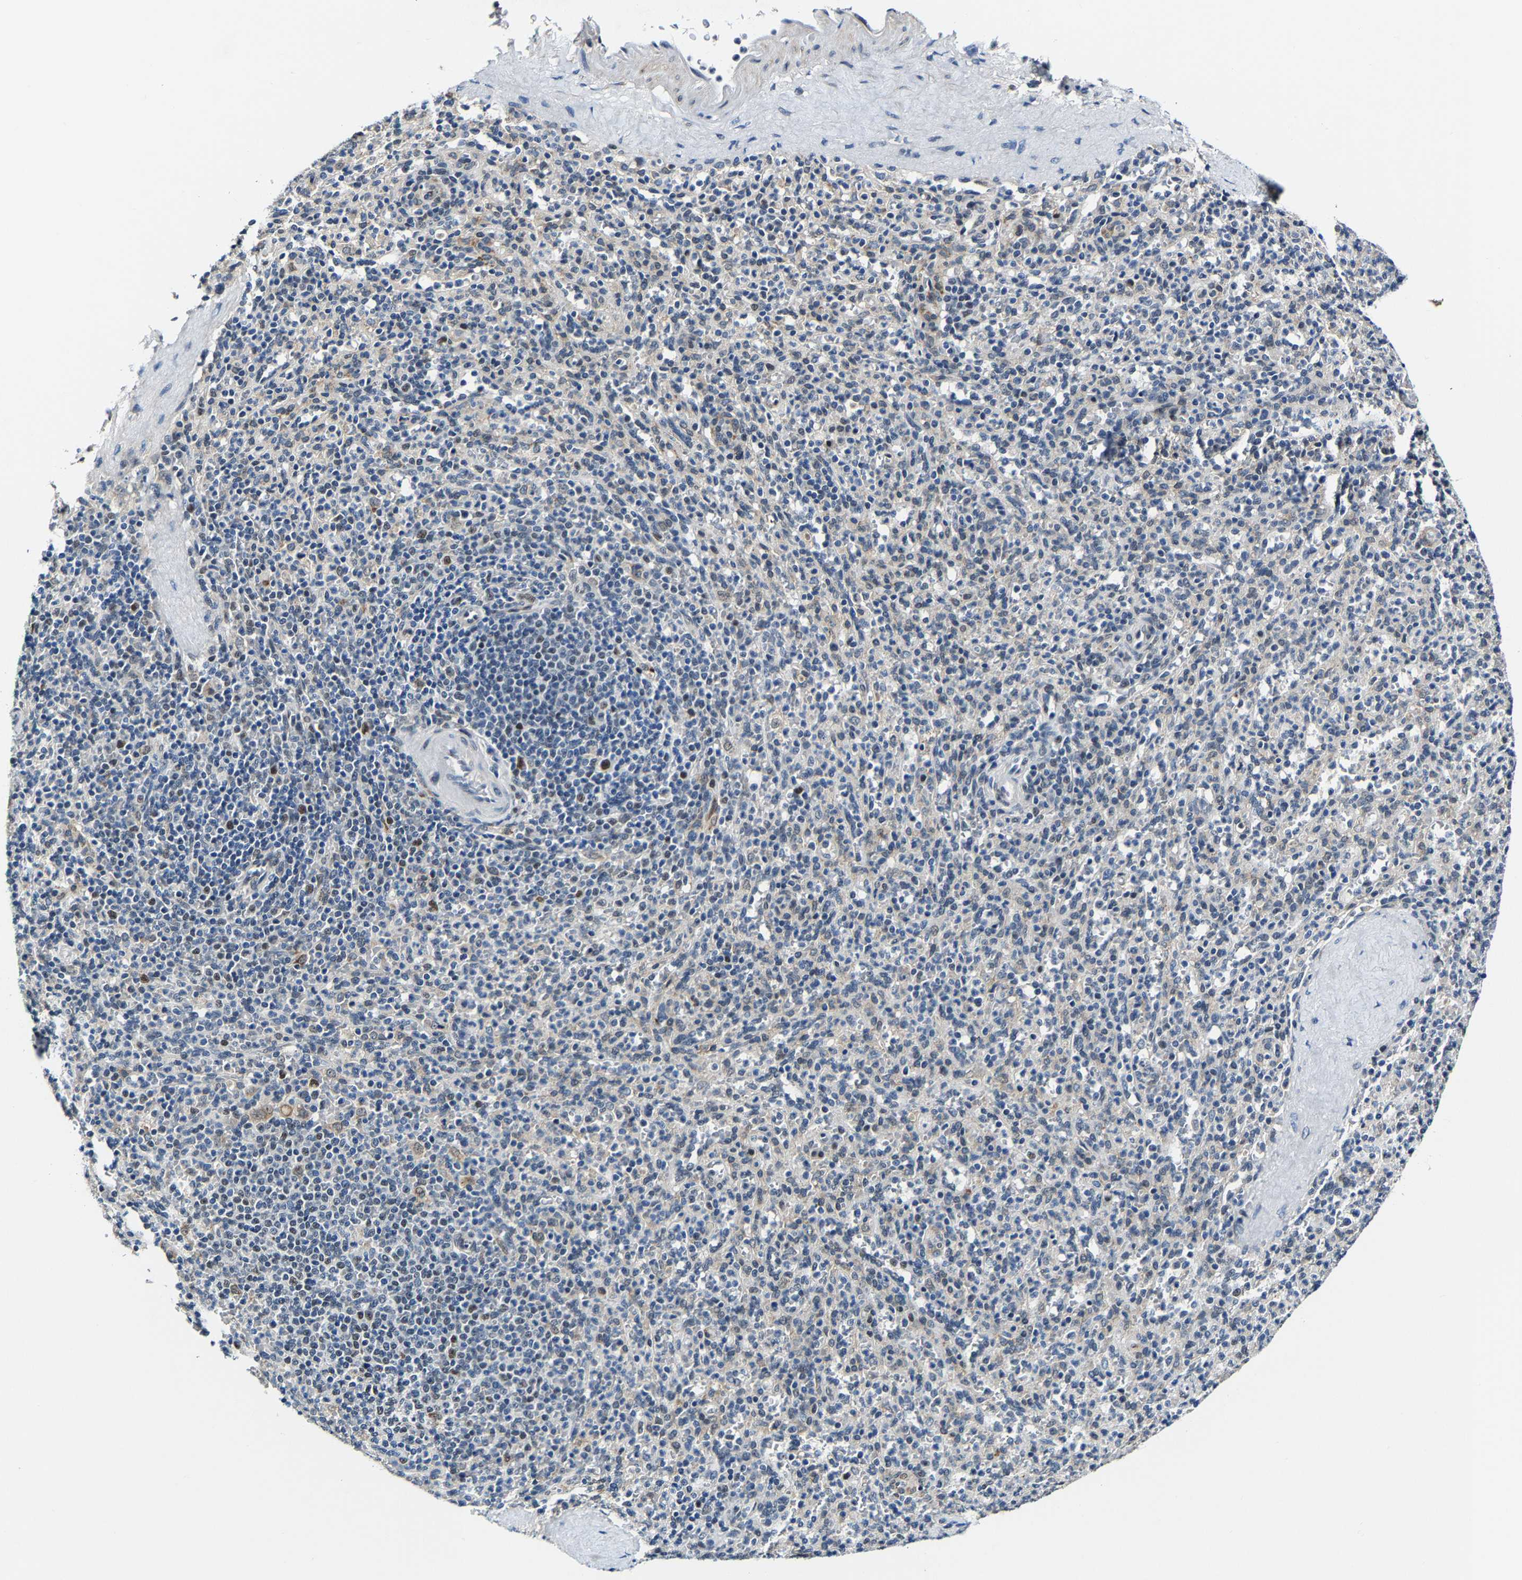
{"staining": {"intensity": "moderate", "quantity": "<25%", "location": "cytoplasmic/membranous"}, "tissue": "spleen", "cell_type": "Cells in red pulp", "image_type": "normal", "snomed": [{"axis": "morphology", "description": "Normal tissue, NOS"}, {"axis": "topography", "description": "Spleen"}], "caption": "Approximately <25% of cells in red pulp in normal spleen display moderate cytoplasmic/membranous protein staining as visualized by brown immunohistochemical staining.", "gene": "METTL1", "patient": {"sex": "male", "age": 36}}